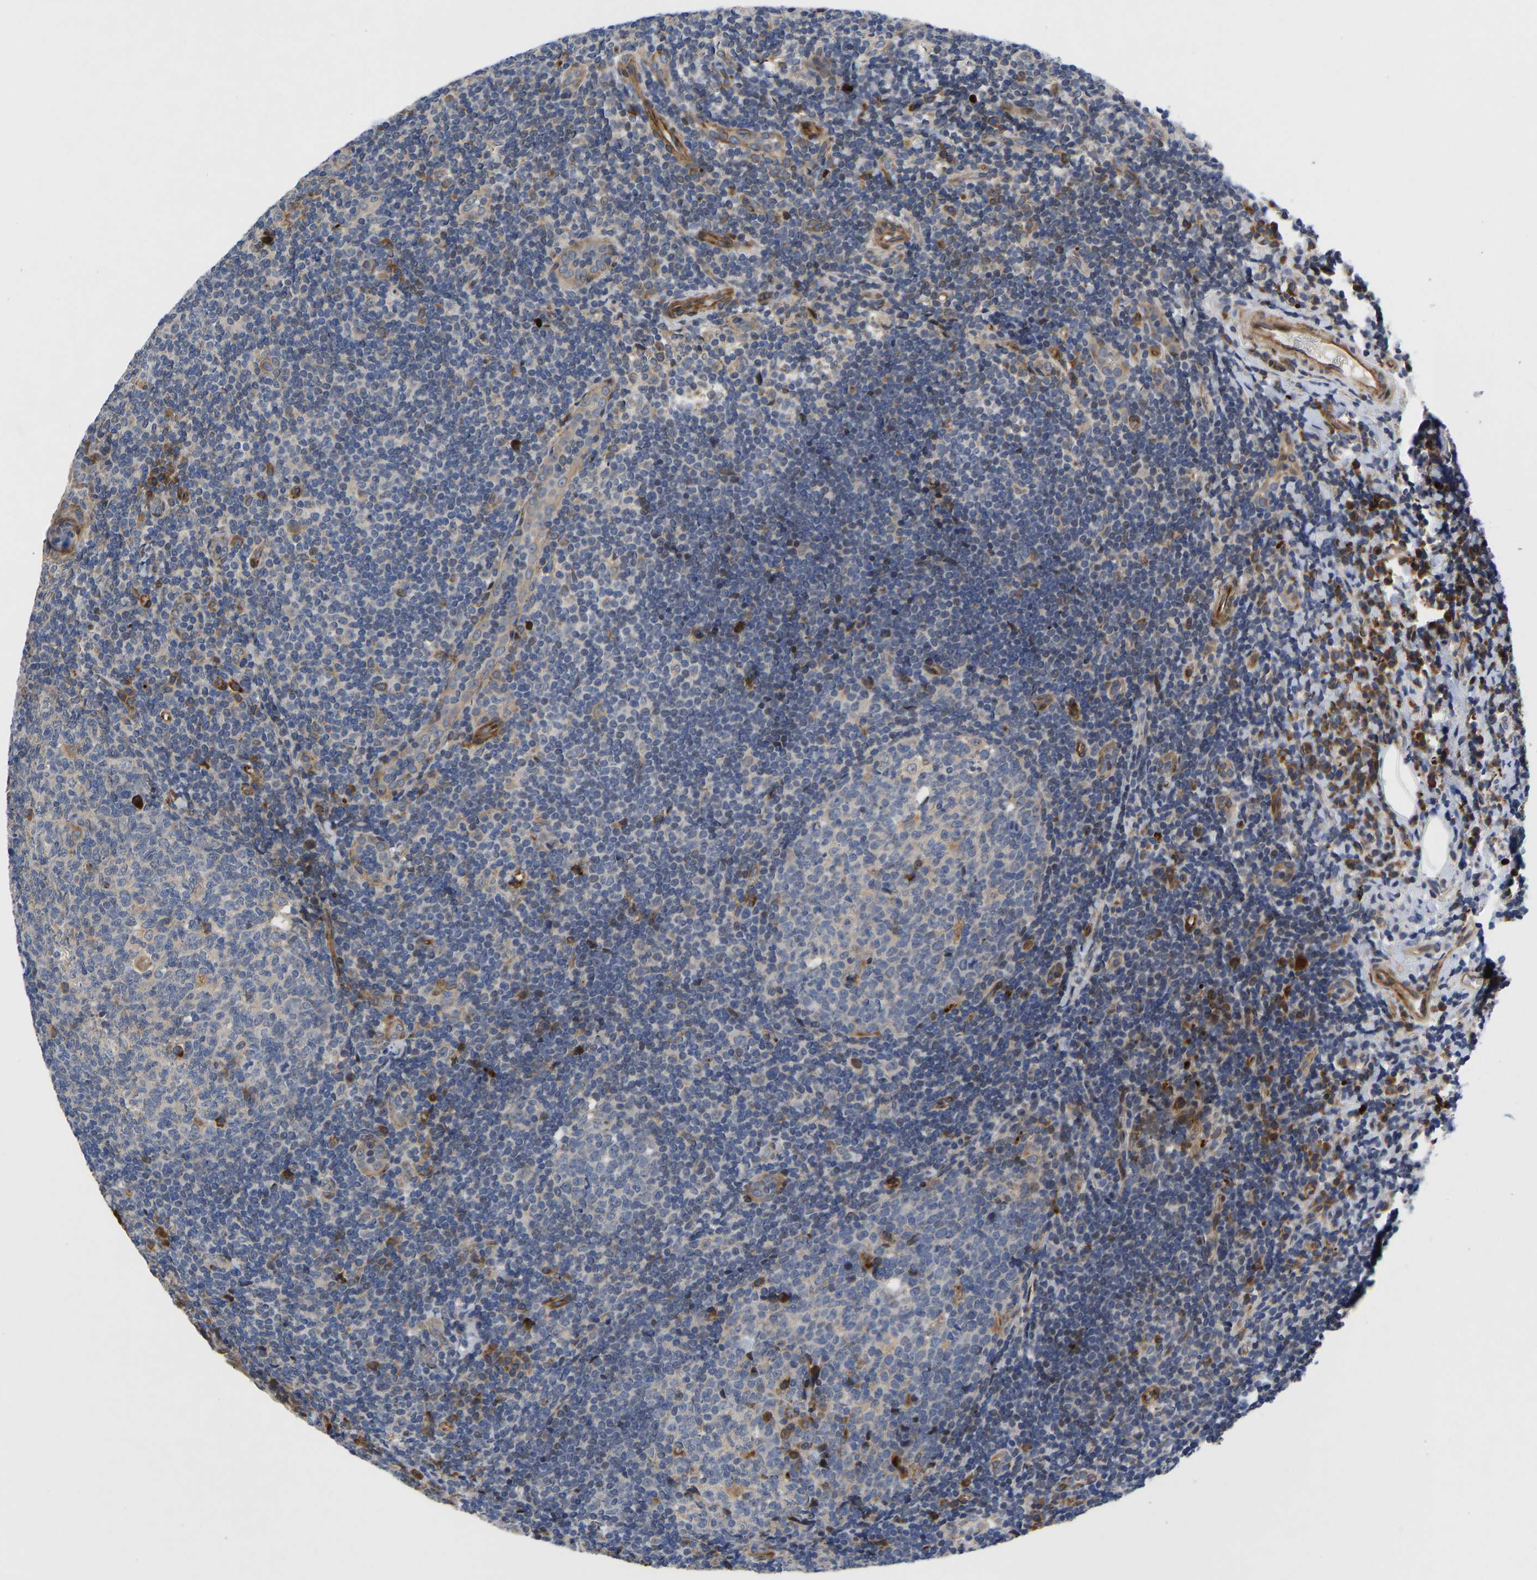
{"staining": {"intensity": "strong", "quantity": "<25%", "location": "cytoplasmic/membranous,nuclear"}, "tissue": "tonsil", "cell_type": "Germinal center cells", "image_type": "normal", "snomed": [{"axis": "morphology", "description": "Normal tissue, NOS"}, {"axis": "topography", "description": "Tonsil"}], "caption": "Immunohistochemical staining of benign human tonsil demonstrates <25% levels of strong cytoplasmic/membranous,nuclear protein staining in about <25% of germinal center cells. The staining is performed using DAB (3,3'-diaminobenzidine) brown chromogen to label protein expression. The nuclei are counter-stained blue using hematoxylin.", "gene": "TMEM38B", "patient": {"sex": "male", "age": 37}}